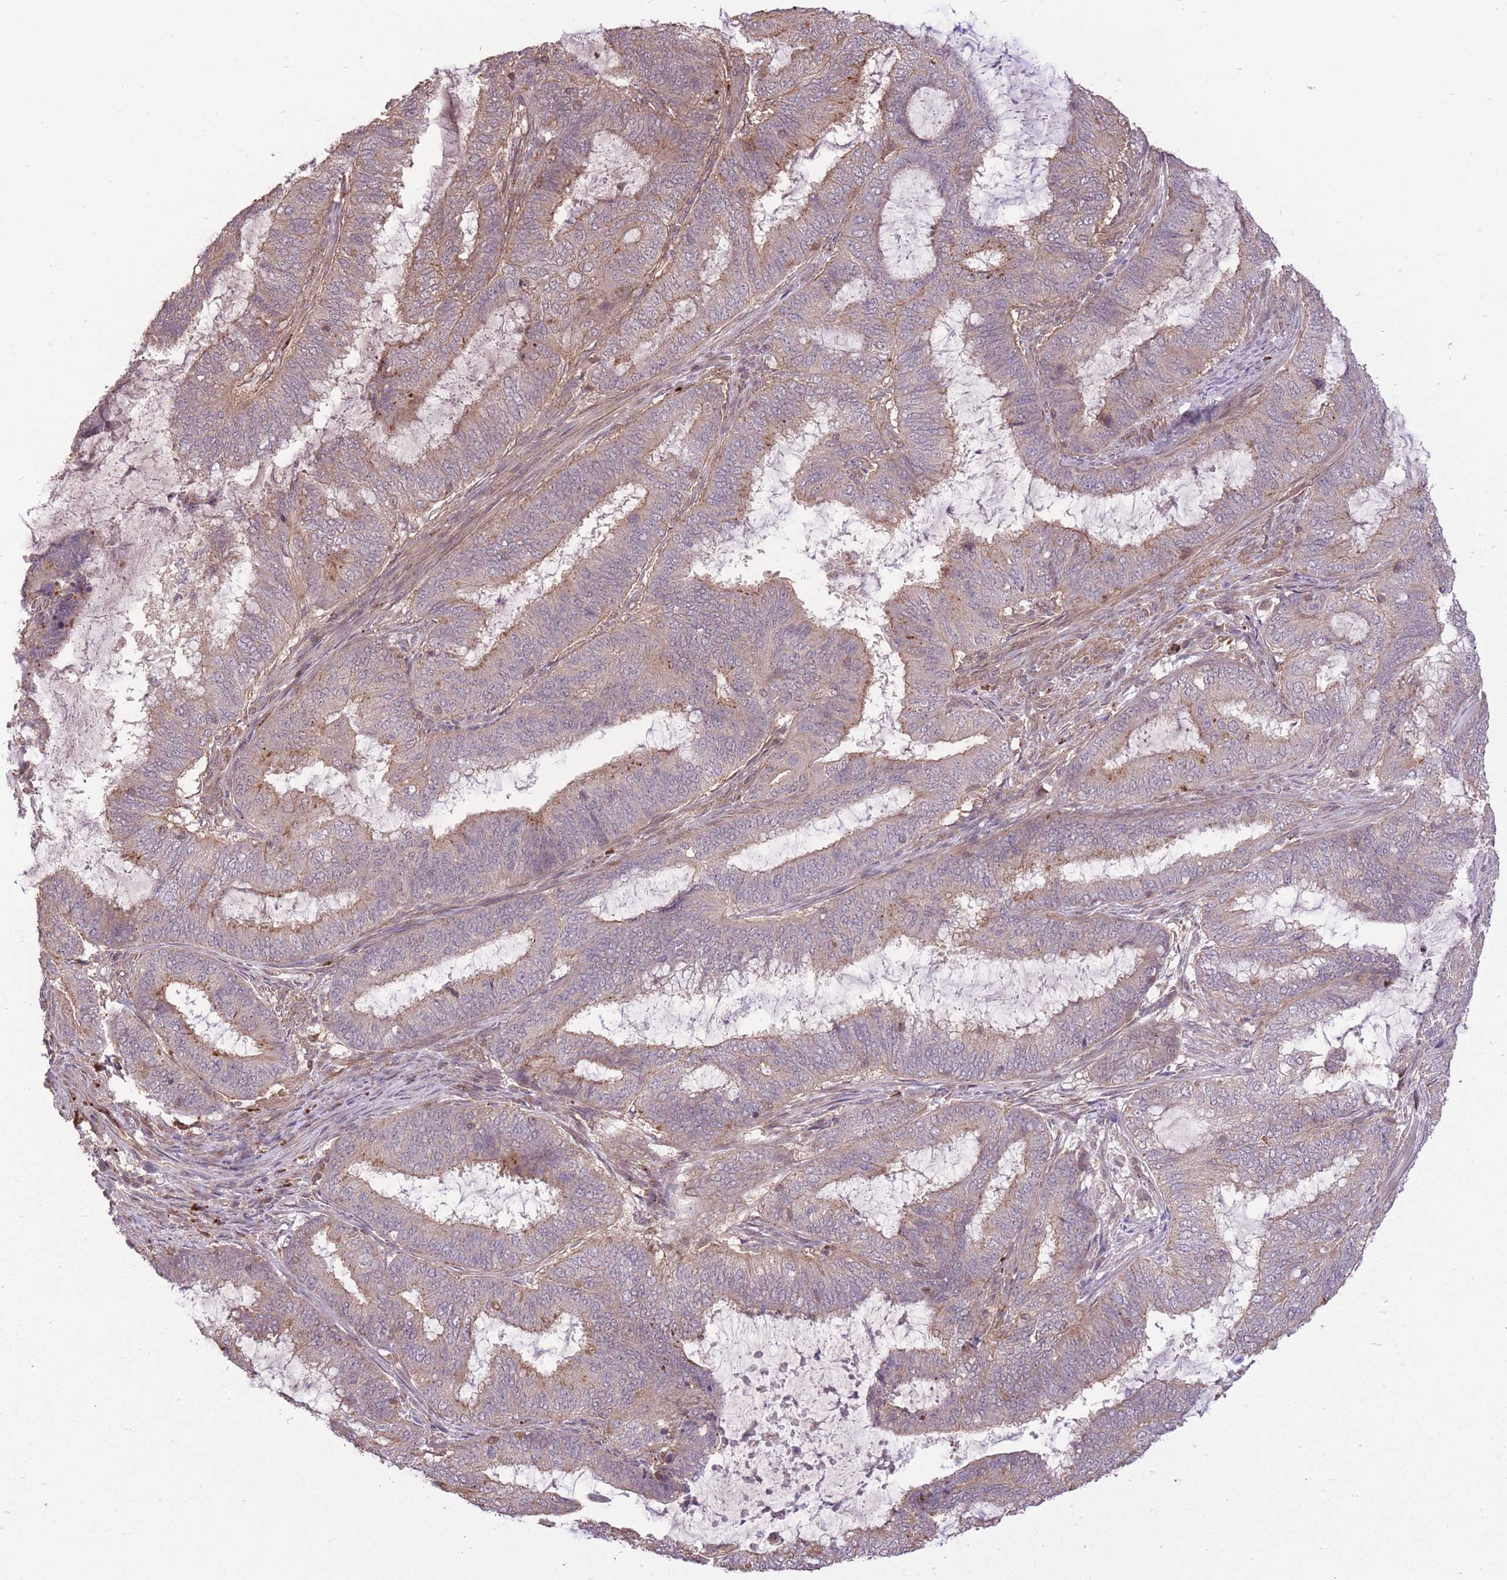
{"staining": {"intensity": "weak", "quantity": "25%-75%", "location": "cytoplasmic/membranous"}, "tissue": "endometrial cancer", "cell_type": "Tumor cells", "image_type": "cancer", "snomed": [{"axis": "morphology", "description": "Adenocarcinoma, NOS"}, {"axis": "topography", "description": "Endometrium"}], "caption": "Protein staining demonstrates weak cytoplasmic/membranous positivity in approximately 25%-75% of tumor cells in adenocarcinoma (endometrial).", "gene": "POLR3F", "patient": {"sex": "female", "age": 51}}